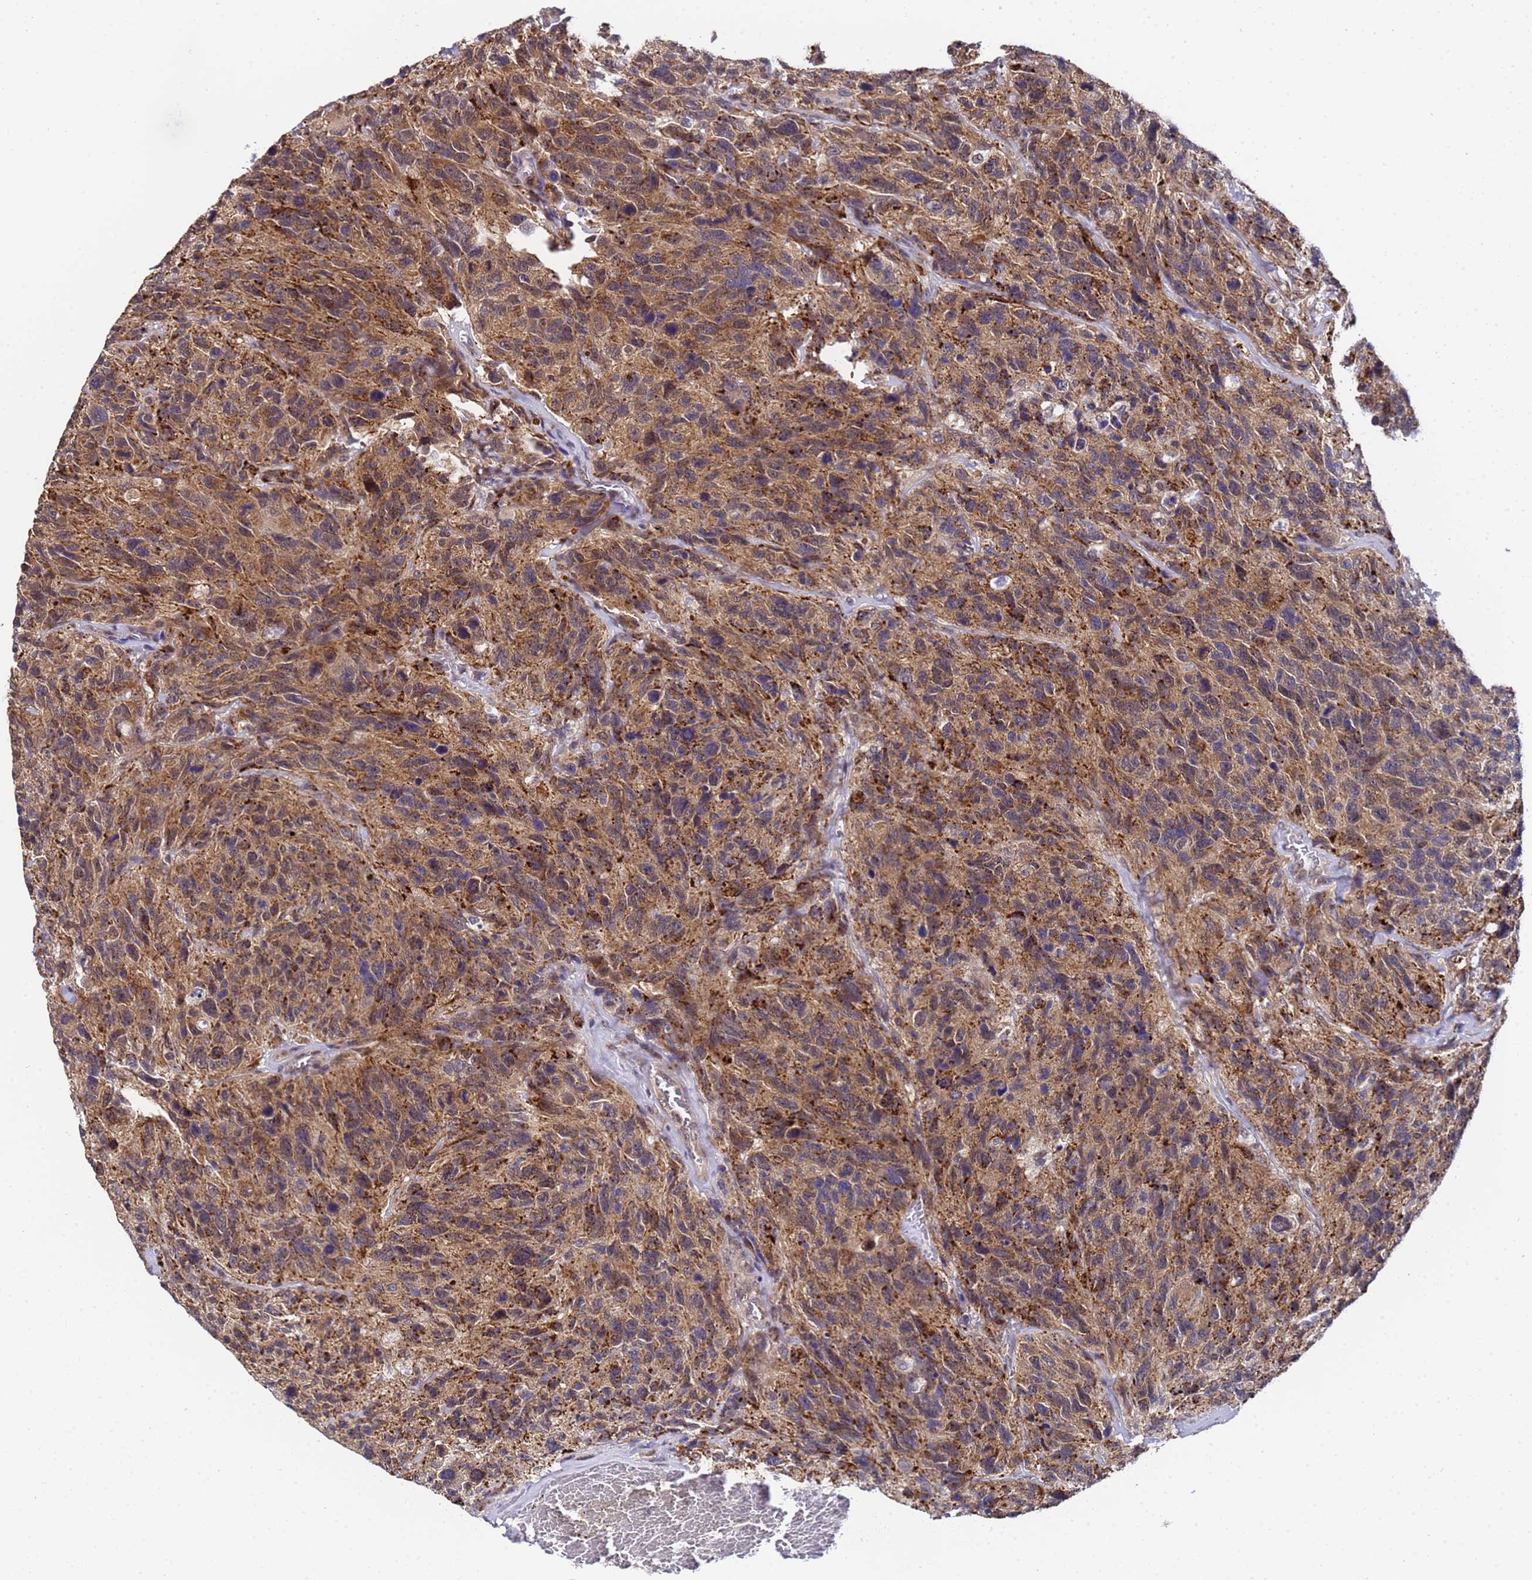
{"staining": {"intensity": "moderate", "quantity": ">75%", "location": "cytoplasmic/membranous"}, "tissue": "glioma", "cell_type": "Tumor cells", "image_type": "cancer", "snomed": [{"axis": "morphology", "description": "Glioma, malignant, High grade"}, {"axis": "topography", "description": "Brain"}], "caption": "The immunohistochemical stain labels moderate cytoplasmic/membranous expression in tumor cells of malignant glioma (high-grade) tissue.", "gene": "ANAPC13", "patient": {"sex": "male", "age": 69}}